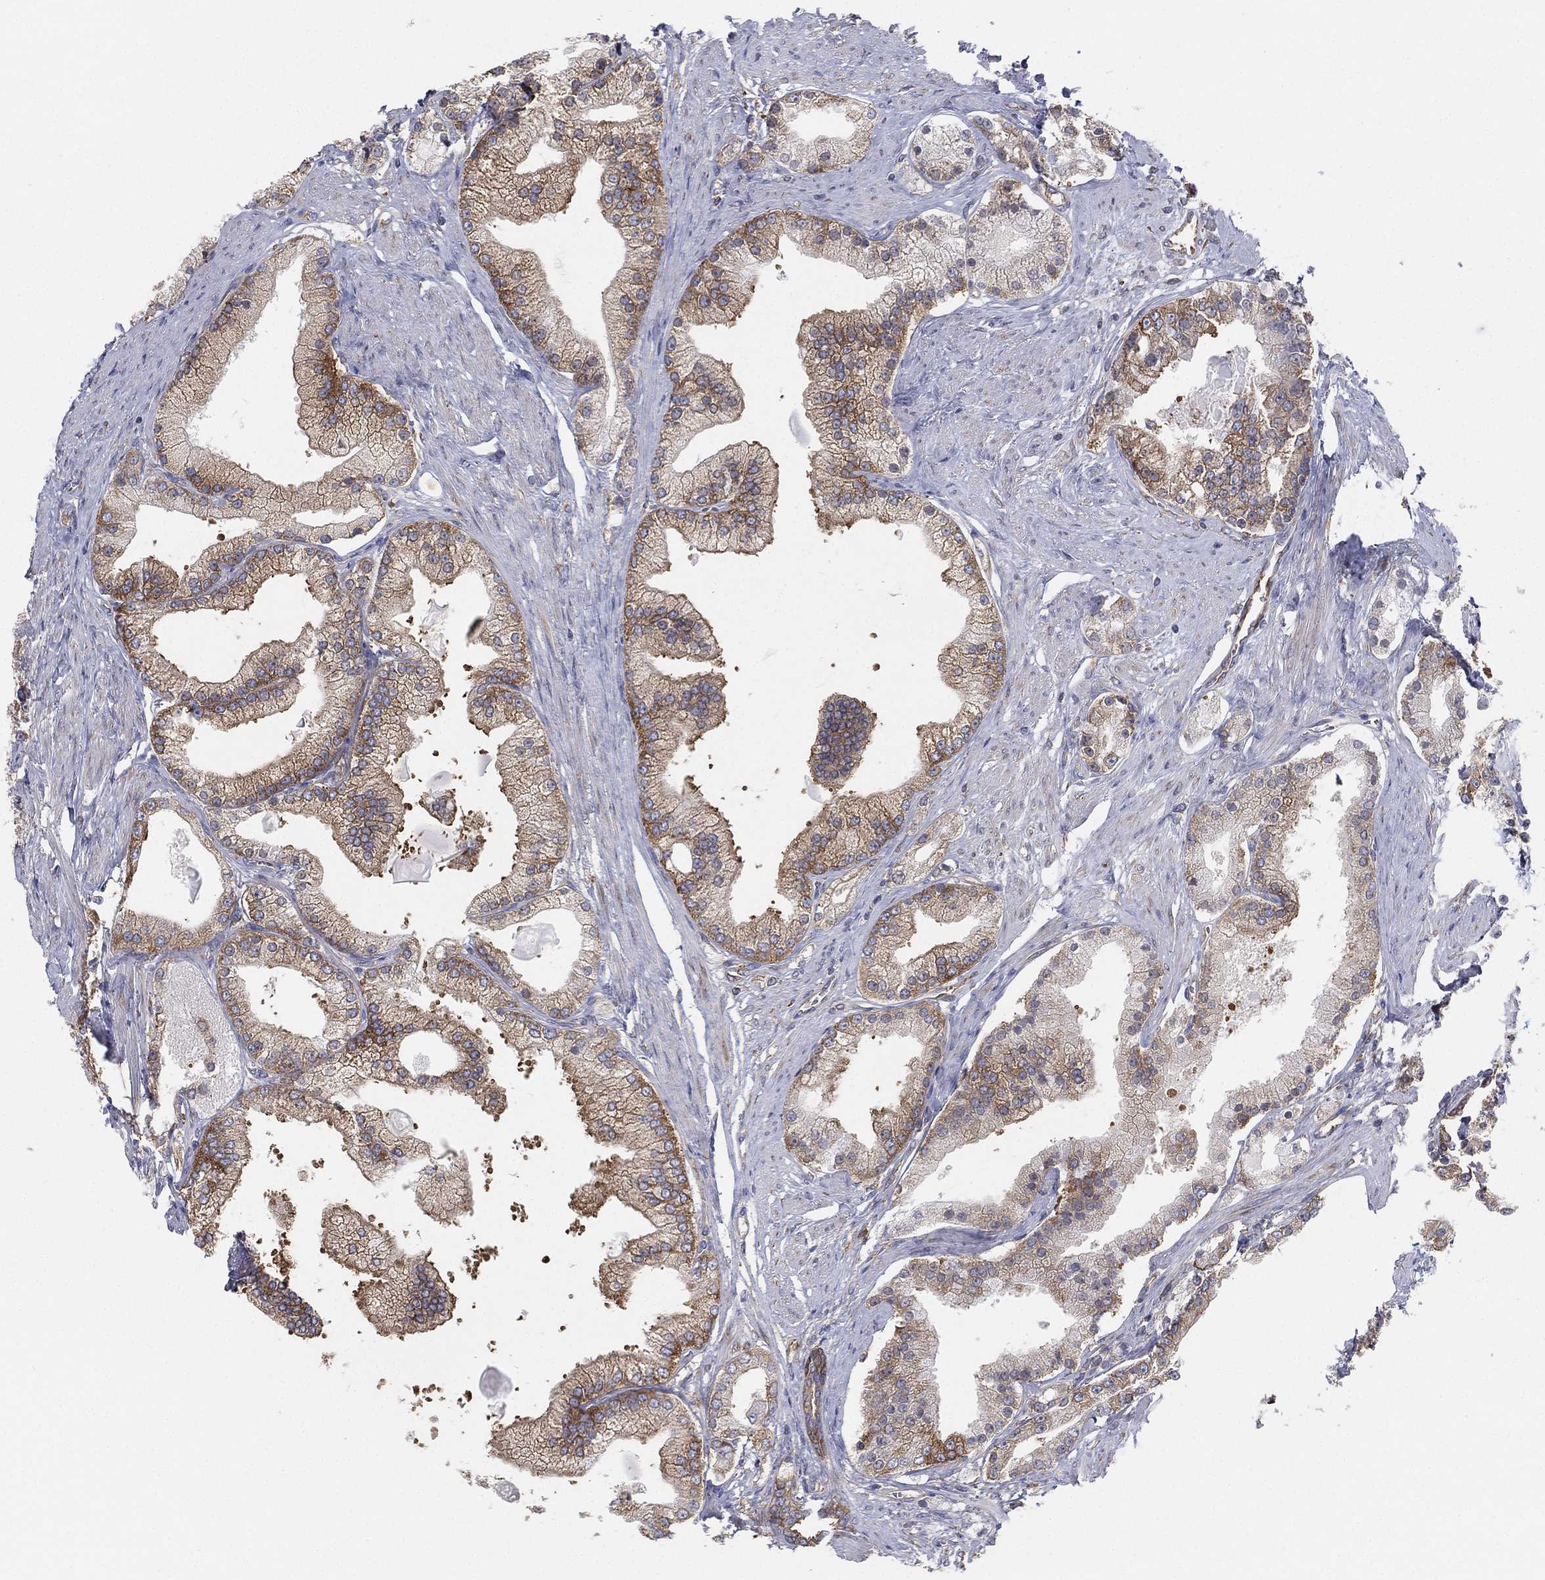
{"staining": {"intensity": "moderate", "quantity": "25%-75%", "location": "cytoplasmic/membranous"}, "tissue": "prostate cancer", "cell_type": "Tumor cells", "image_type": "cancer", "snomed": [{"axis": "morphology", "description": "Adenocarcinoma, NOS"}, {"axis": "topography", "description": "Prostate and seminal vesicle, NOS"}, {"axis": "topography", "description": "Prostate"}], "caption": "The image demonstrates staining of adenocarcinoma (prostate), revealing moderate cytoplasmic/membranous protein staining (brown color) within tumor cells.", "gene": "FARSA", "patient": {"sex": "male", "age": 67}}